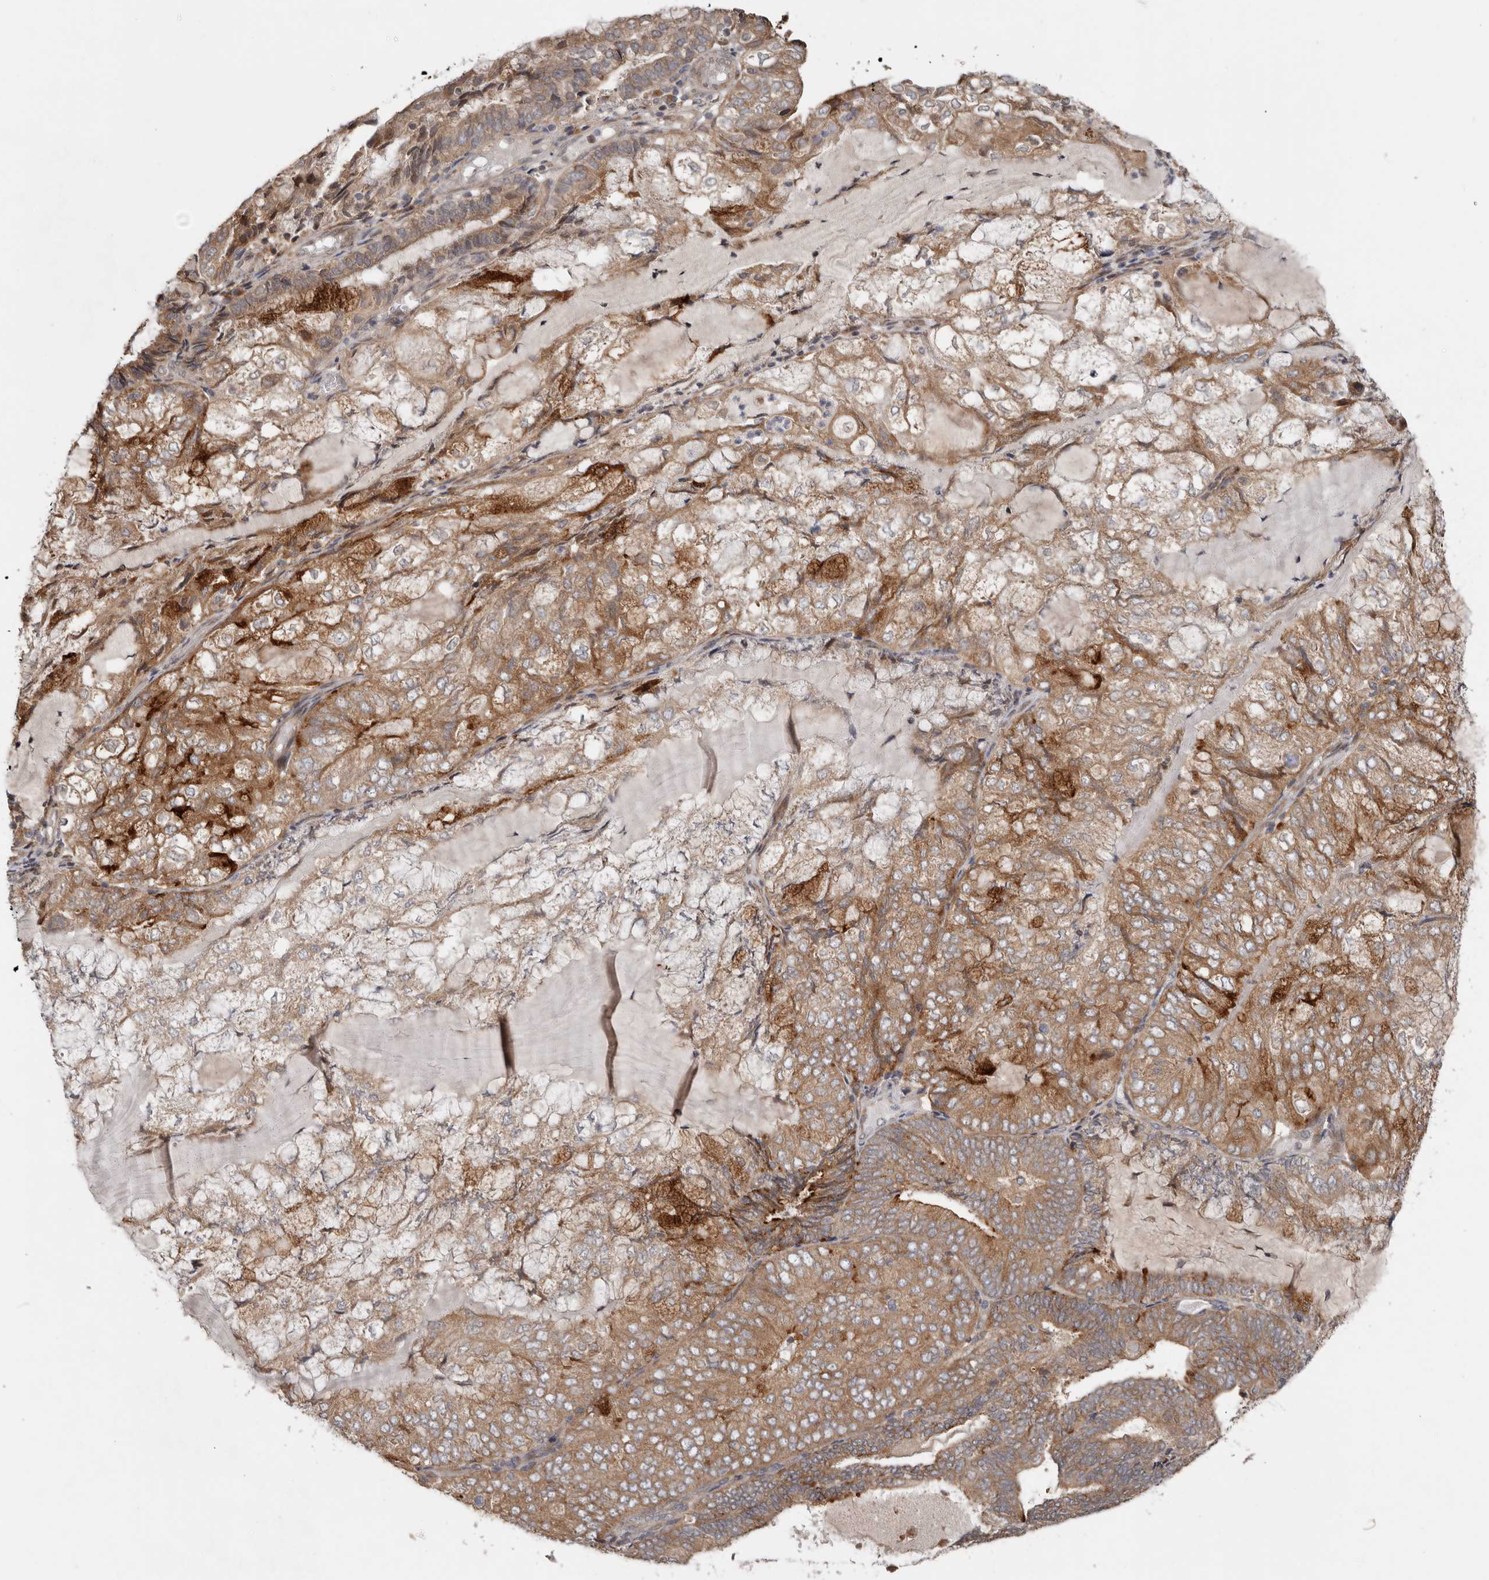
{"staining": {"intensity": "moderate", "quantity": ">75%", "location": "cytoplasmic/membranous"}, "tissue": "endometrial cancer", "cell_type": "Tumor cells", "image_type": "cancer", "snomed": [{"axis": "morphology", "description": "Adenocarcinoma, NOS"}, {"axis": "topography", "description": "Endometrium"}], "caption": "Tumor cells show medium levels of moderate cytoplasmic/membranous positivity in approximately >75% of cells in human endometrial cancer (adenocarcinoma).", "gene": "CHML", "patient": {"sex": "female", "age": 81}}